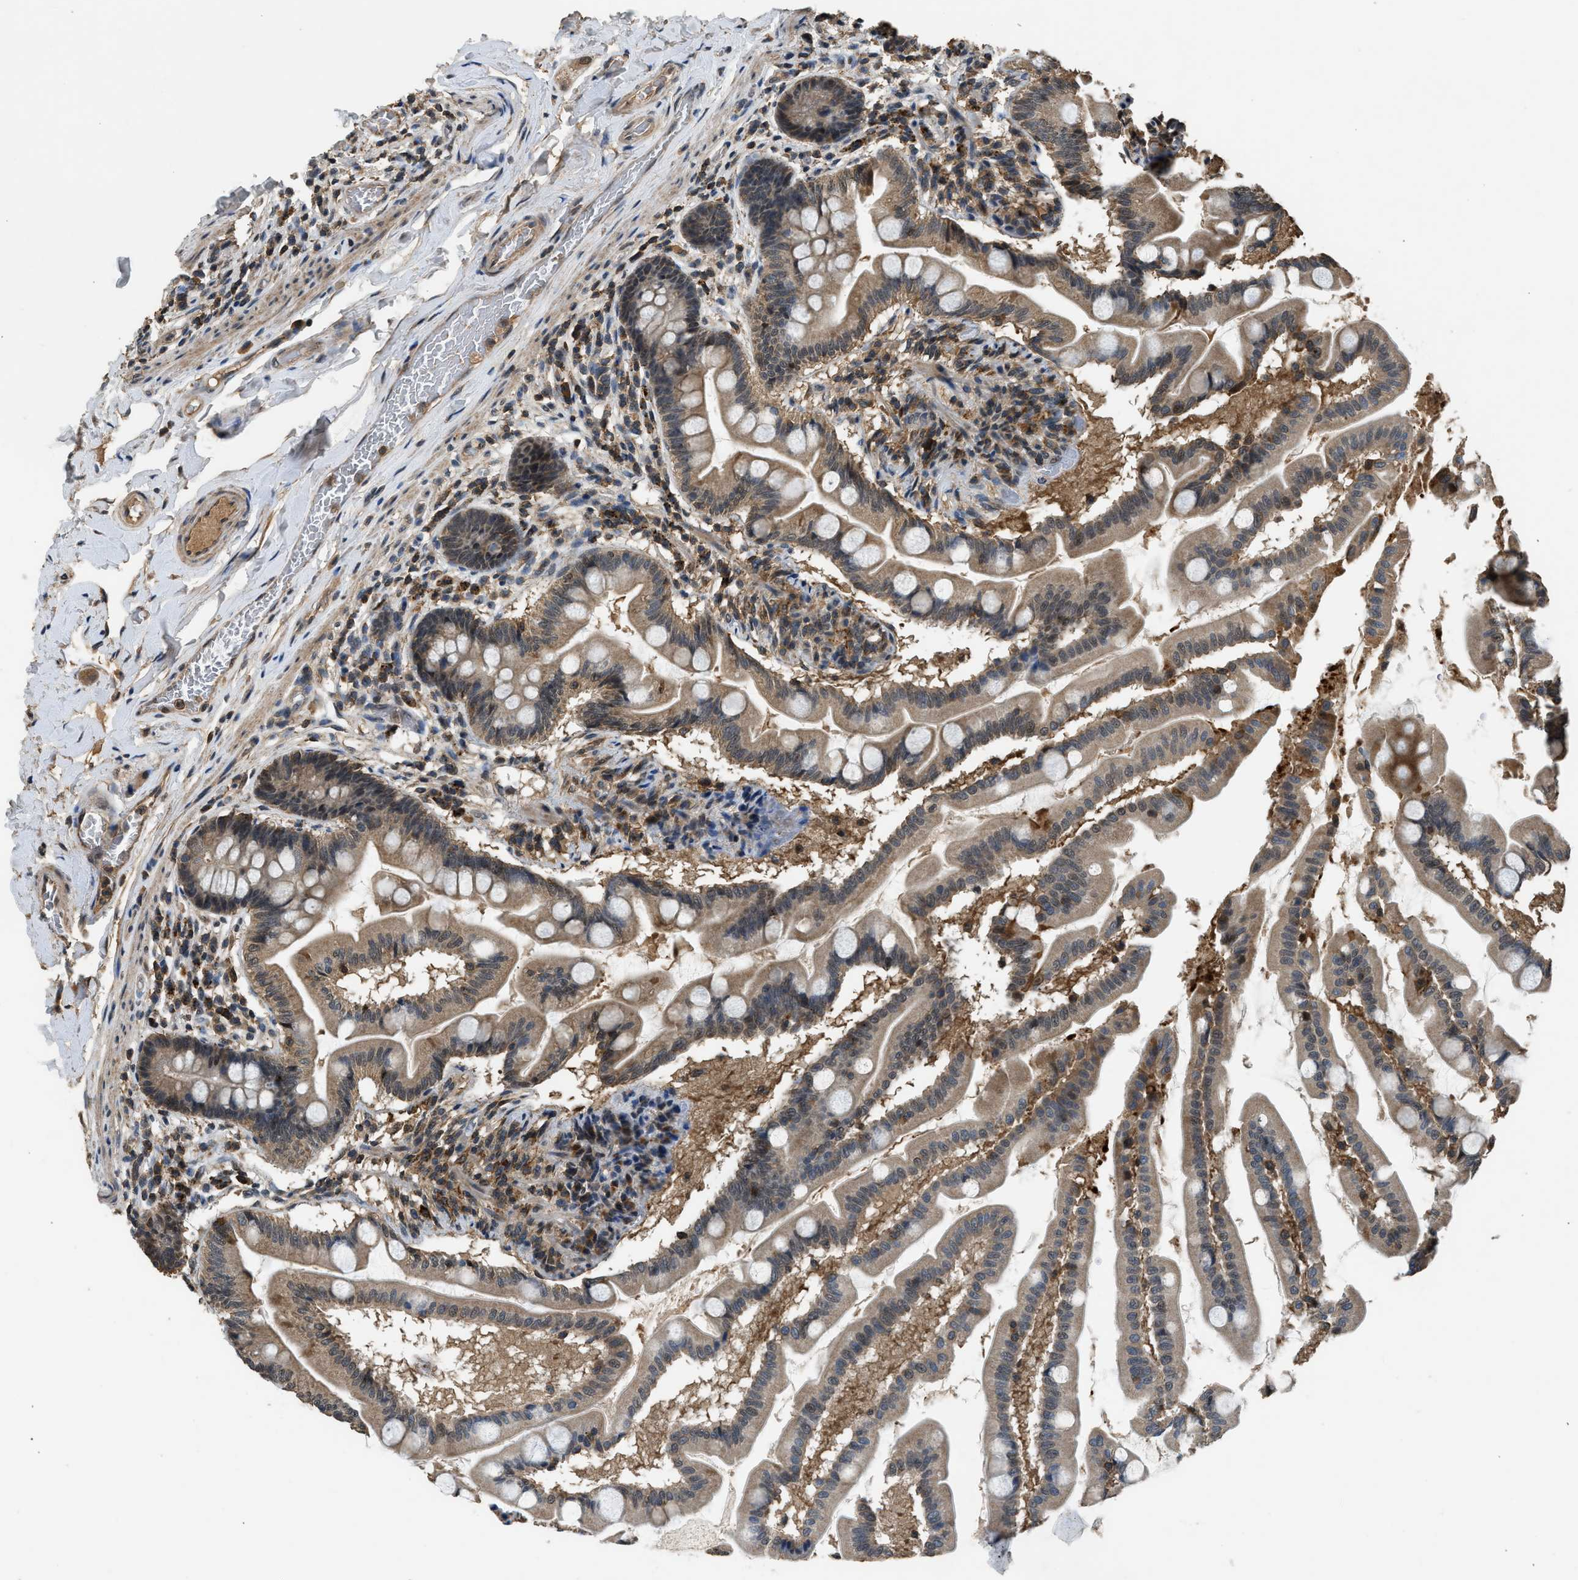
{"staining": {"intensity": "moderate", "quantity": ">75%", "location": "cytoplasmic/membranous"}, "tissue": "small intestine", "cell_type": "Glandular cells", "image_type": "normal", "snomed": [{"axis": "morphology", "description": "Normal tissue, NOS"}, {"axis": "topography", "description": "Small intestine"}], "caption": "IHC of normal small intestine demonstrates medium levels of moderate cytoplasmic/membranous staining in about >75% of glandular cells.", "gene": "SLC15A4", "patient": {"sex": "female", "age": 56}}